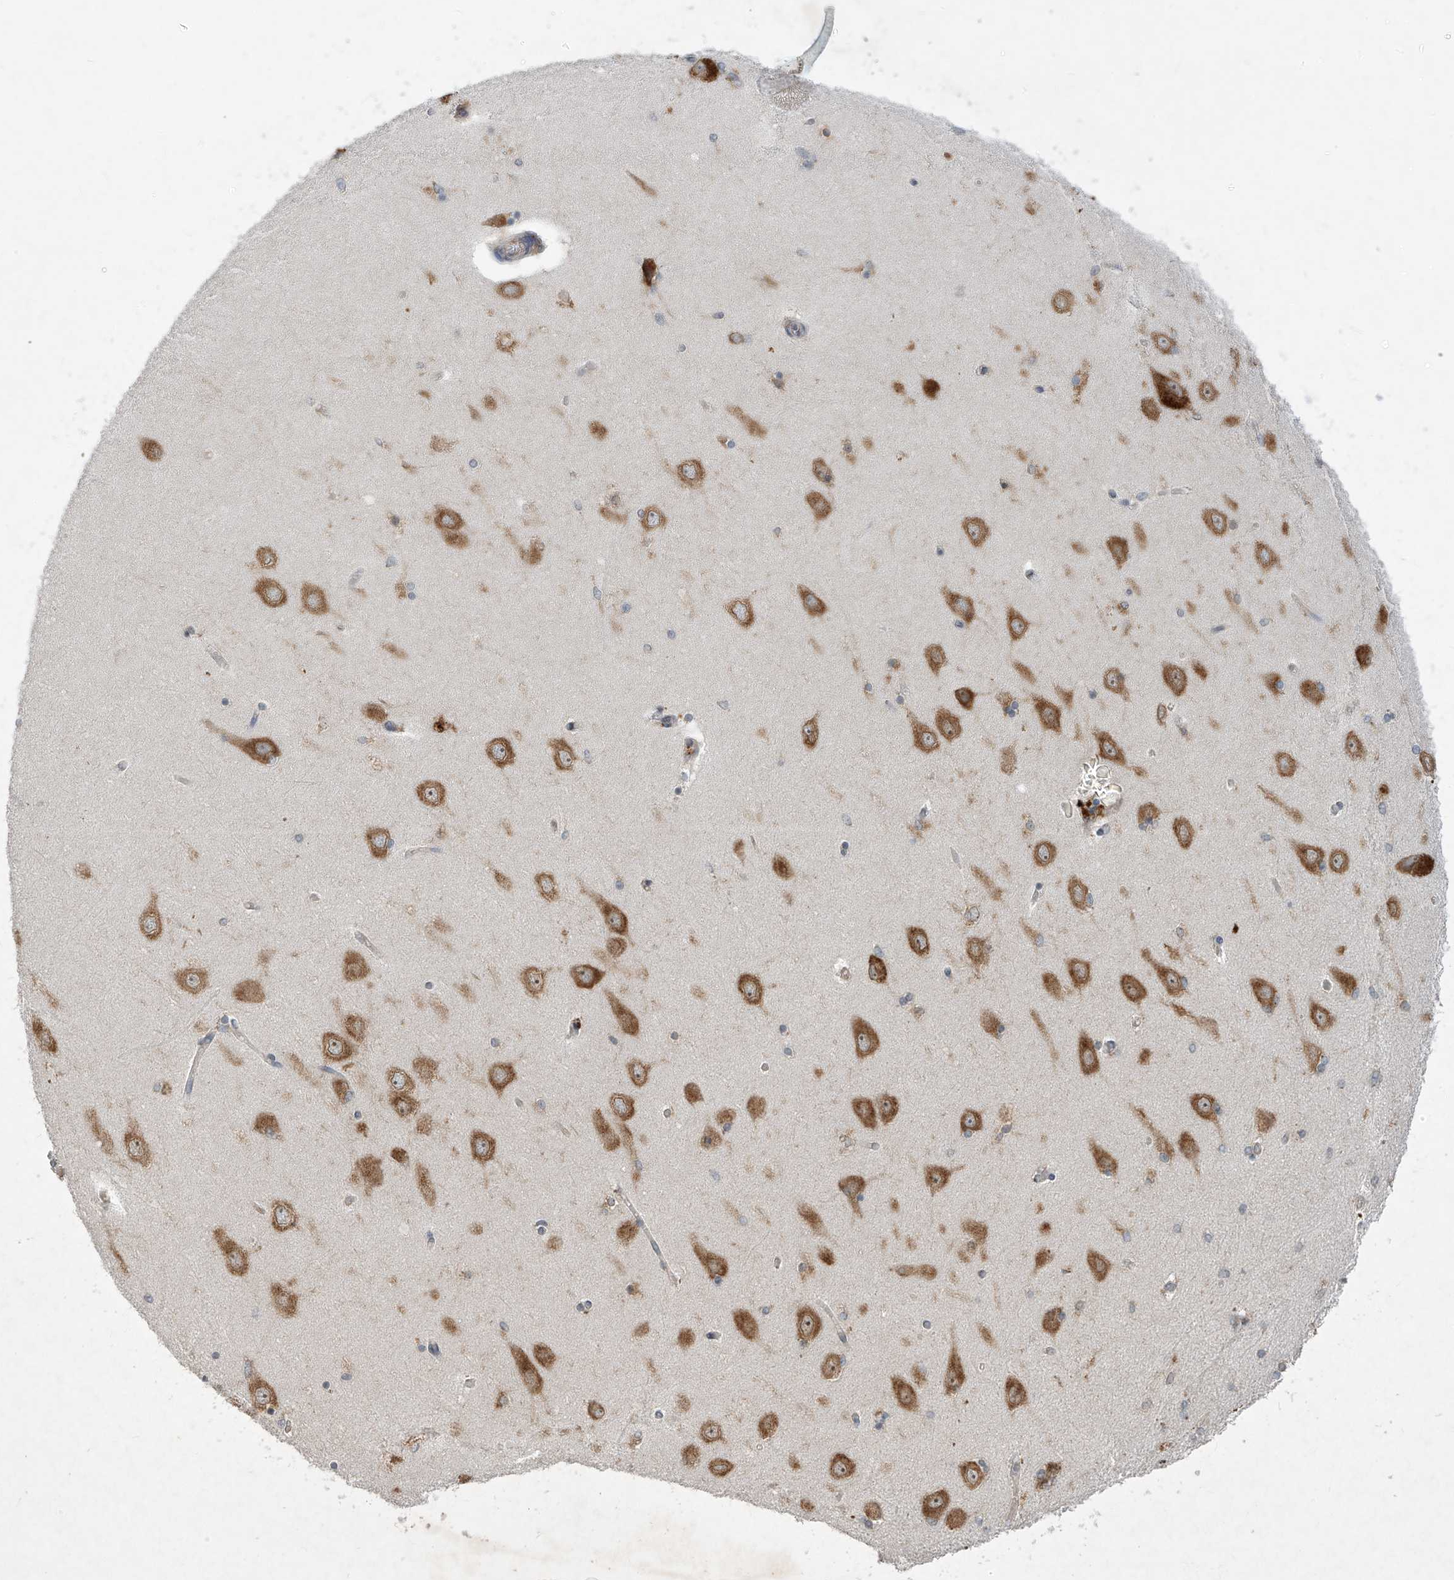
{"staining": {"intensity": "moderate", "quantity": "<25%", "location": "cytoplasmic/membranous"}, "tissue": "hippocampus", "cell_type": "Glial cells", "image_type": "normal", "snomed": [{"axis": "morphology", "description": "Normal tissue, NOS"}, {"axis": "topography", "description": "Hippocampus"}], "caption": "An IHC image of unremarkable tissue is shown. Protein staining in brown shows moderate cytoplasmic/membranous positivity in hippocampus within glial cells.", "gene": "RPL34", "patient": {"sex": "female", "age": 54}}